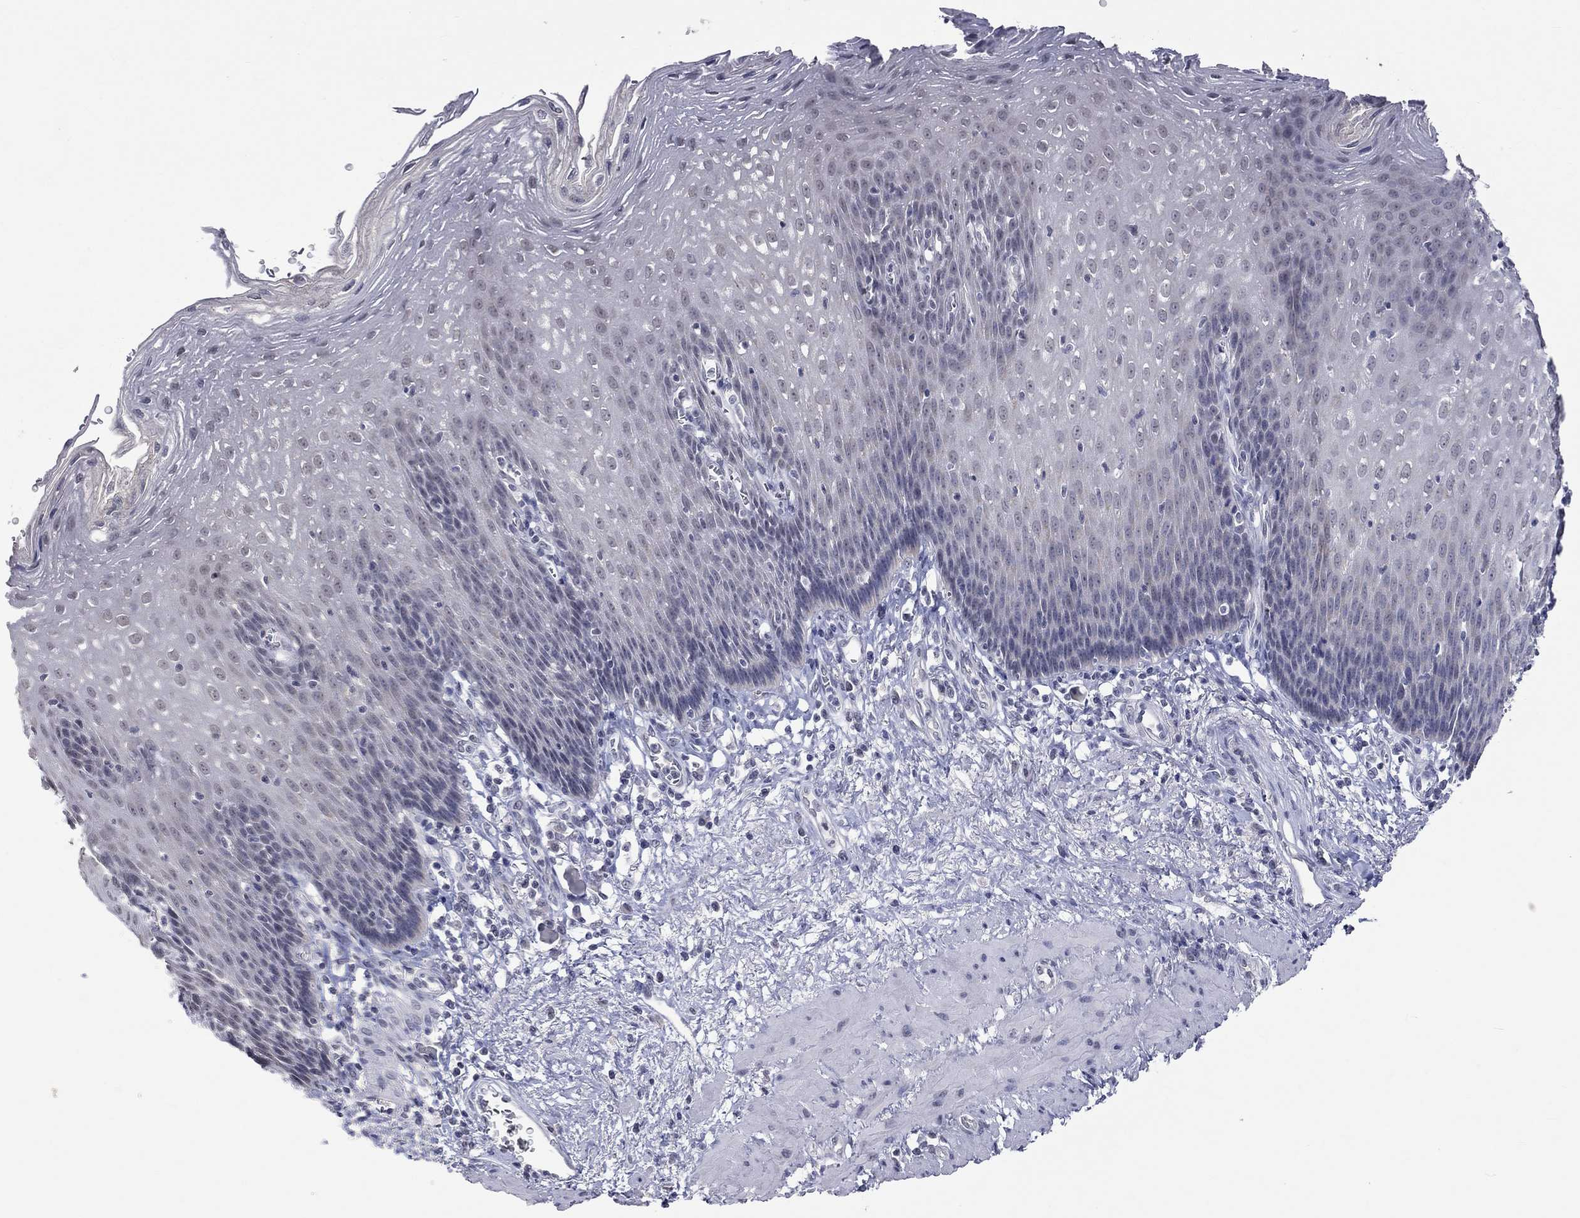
{"staining": {"intensity": "negative", "quantity": "none", "location": "none"}, "tissue": "esophagus", "cell_type": "Squamous epithelial cells", "image_type": "normal", "snomed": [{"axis": "morphology", "description": "Normal tissue, NOS"}, {"axis": "topography", "description": "Esophagus"}], "caption": "High power microscopy histopathology image of an immunohistochemistry (IHC) micrograph of normal esophagus, revealing no significant positivity in squamous epithelial cells. Brightfield microscopy of immunohistochemistry (IHC) stained with DAB (3,3'-diaminobenzidine) (brown) and hematoxylin (blue), captured at high magnification.", "gene": "TMEM143", "patient": {"sex": "male", "age": 57}}